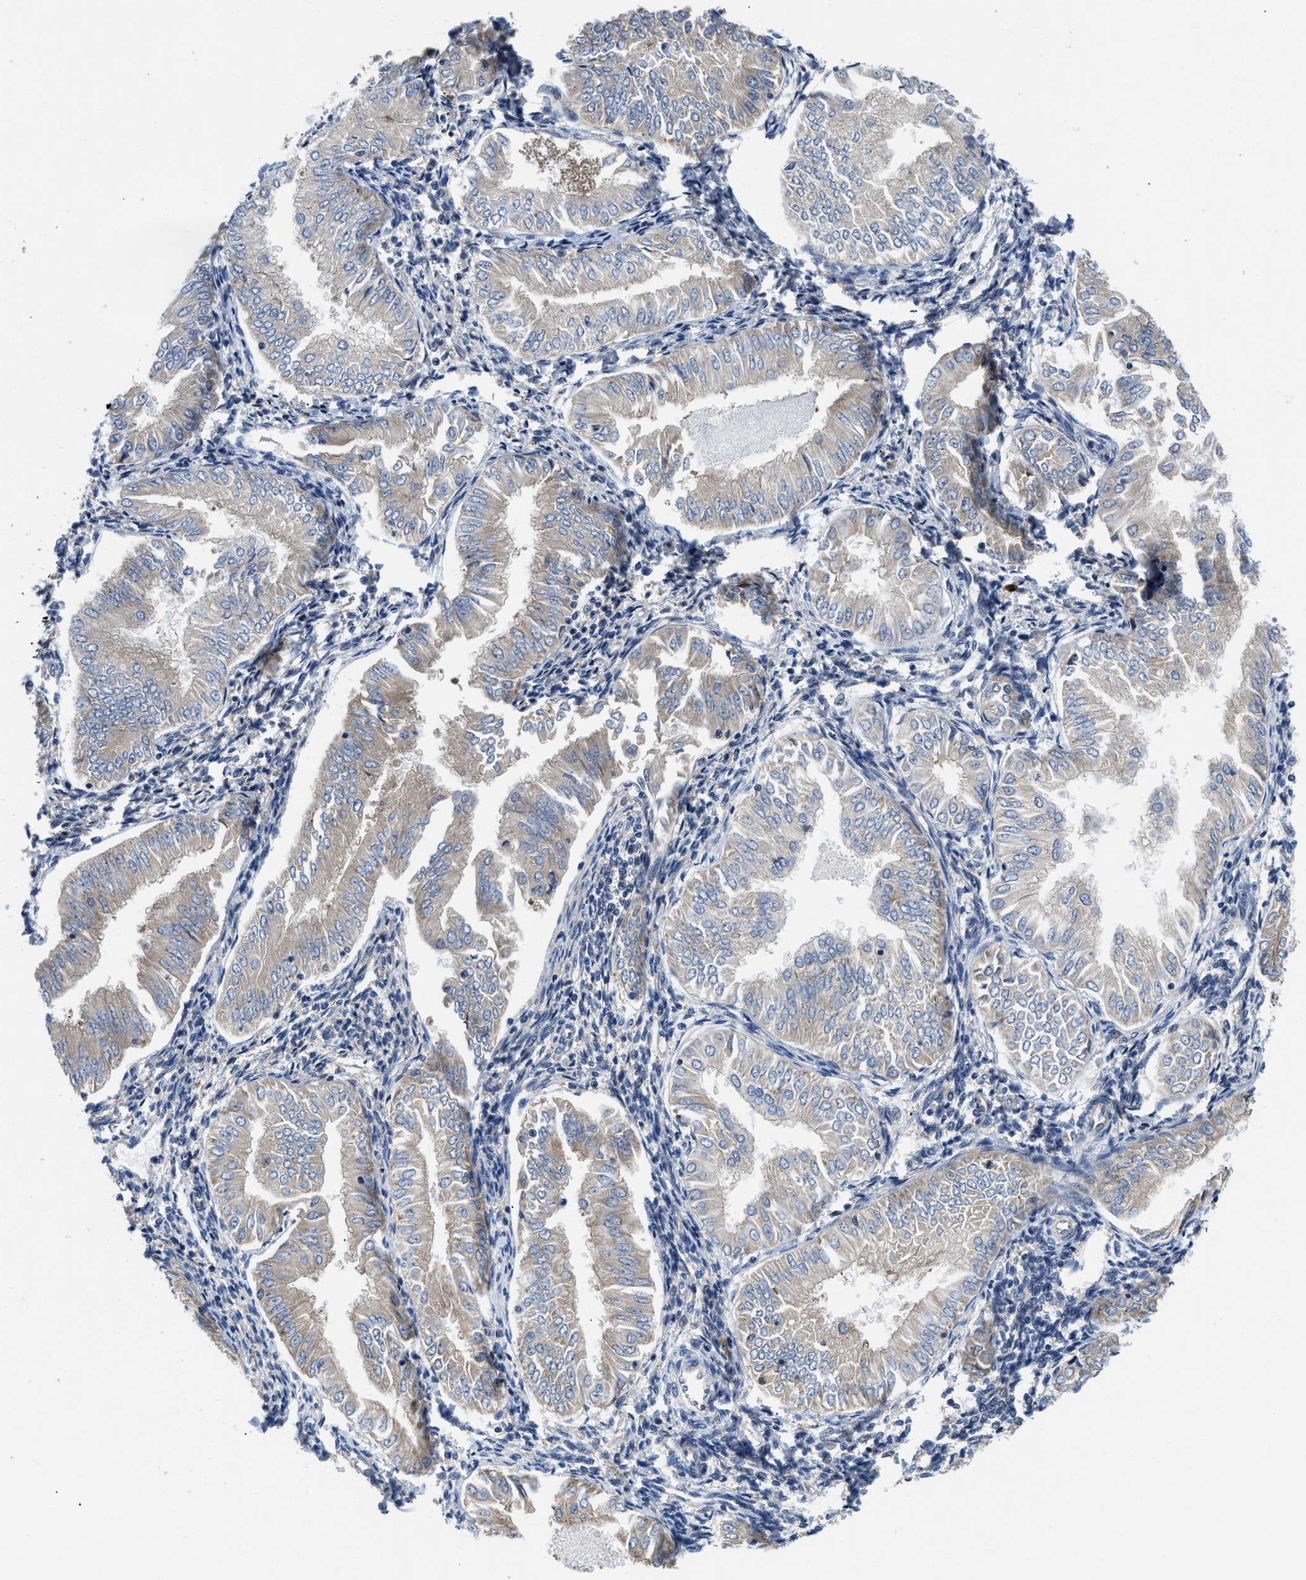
{"staining": {"intensity": "negative", "quantity": "none", "location": "none"}, "tissue": "endometrial cancer", "cell_type": "Tumor cells", "image_type": "cancer", "snomed": [{"axis": "morphology", "description": "Adenocarcinoma, NOS"}, {"axis": "topography", "description": "Endometrium"}], "caption": "Protein analysis of endometrial adenocarcinoma reveals no significant expression in tumor cells. (DAB immunohistochemistry with hematoxylin counter stain).", "gene": "IKBKE", "patient": {"sex": "female", "age": 53}}